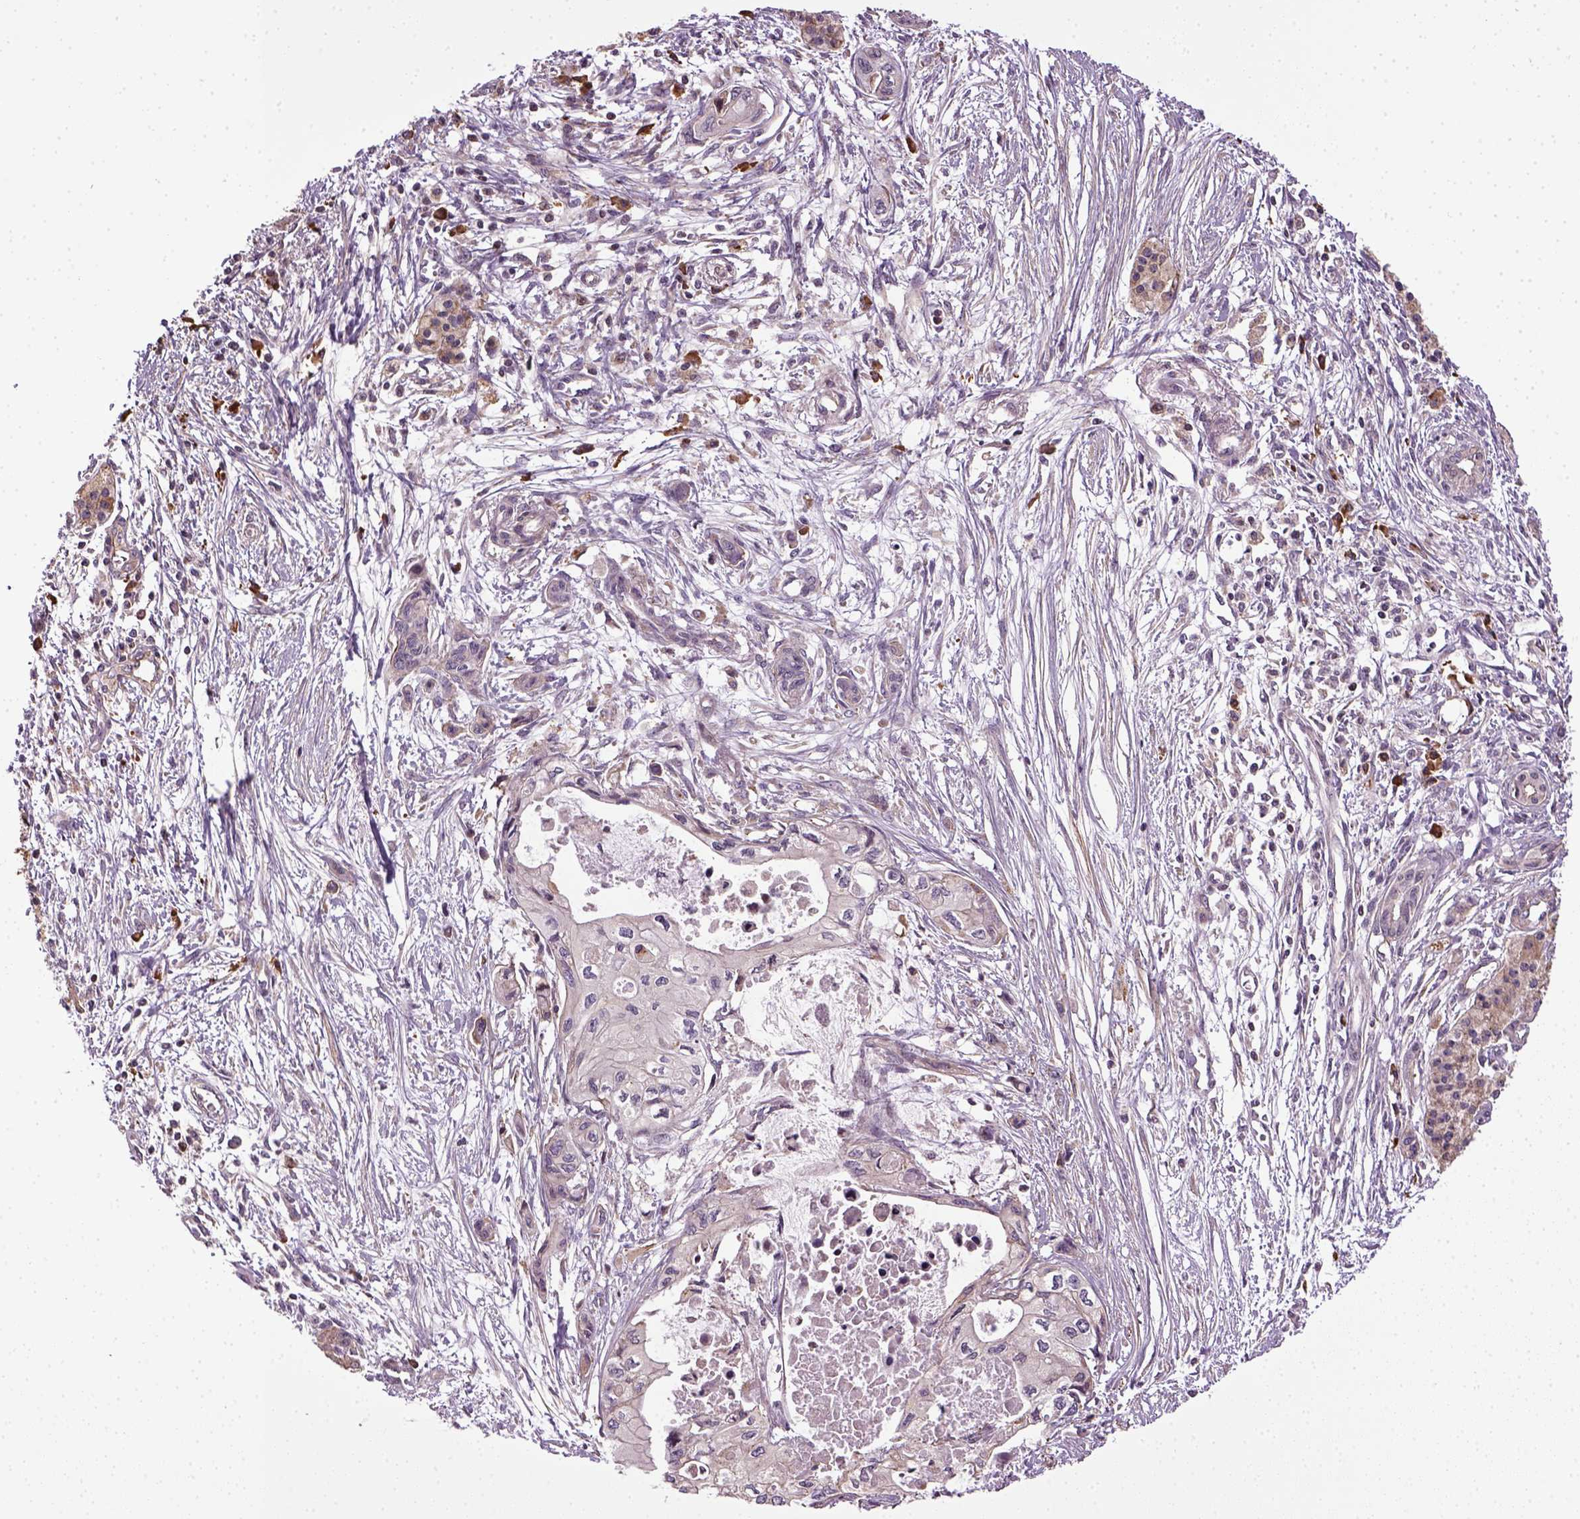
{"staining": {"intensity": "negative", "quantity": "none", "location": "none"}, "tissue": "pancreatic cancer", "cell_type": "Tumor cells", "image_type": "cancer", "snomed": [{"axis": "morphology", "description": "Adenocarcinoma, NOS"}, {"axis": "topography", "description": "Pancreas"}], "caption": "Protein analysis of adenocarcinoma (pancreatic) reveals no significant staining in tumor cells.", "gene": "TPRG1", "patient": {"sex": "female", "age": 76}}